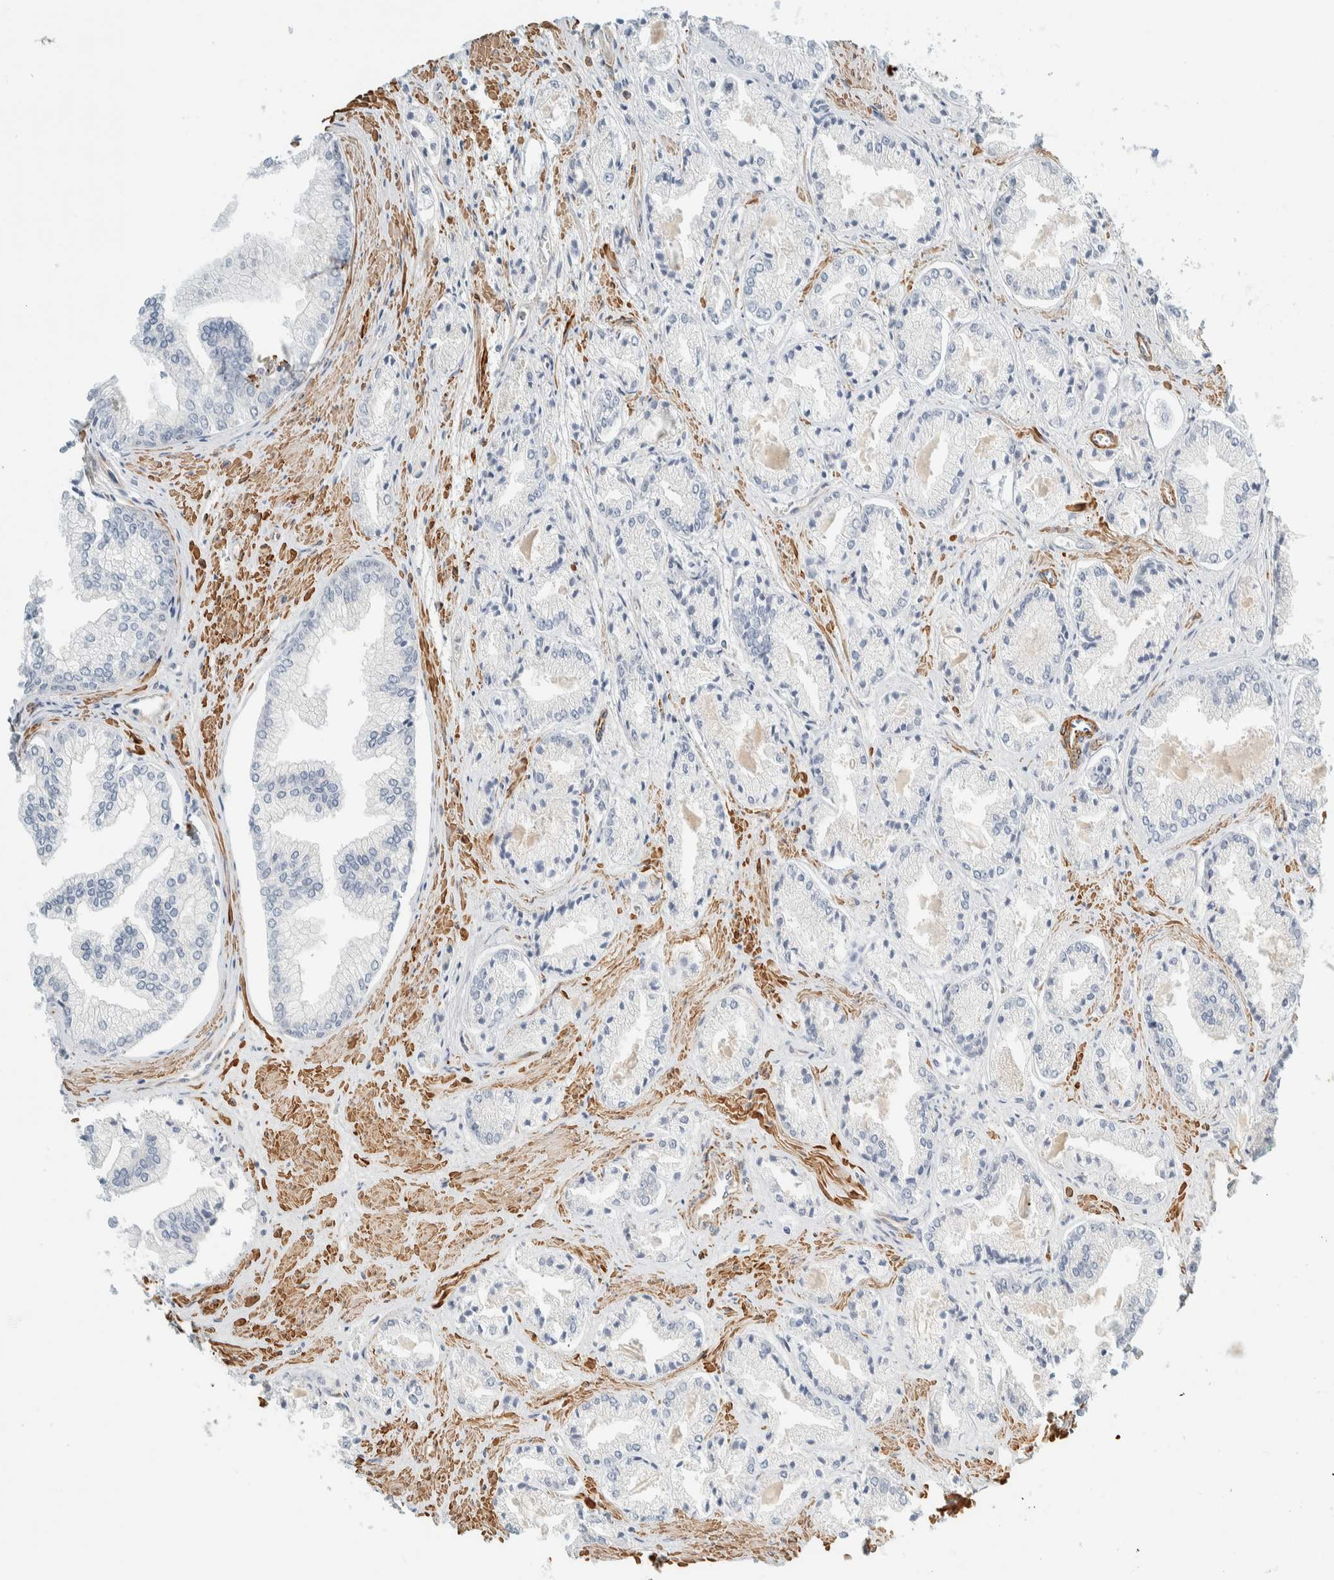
{"staining": {"intensity": "negative", "quantity": "none", "location": "none"}, "tissue": "prostate cancer", "cell_type": "Tumor cells", "image_type": "cancer", "snomed": [{"axis": "morphology", "description": "Adenocarcinoma, Low grade"}, {"axis": "topography", "description": "Prostate"}], "caption": "There is no significant staining in tumor cells of prostate adenocarcinoma (low-grade).", "gene": "CDR2", "patient": {"sex": "male", "age": 52}}